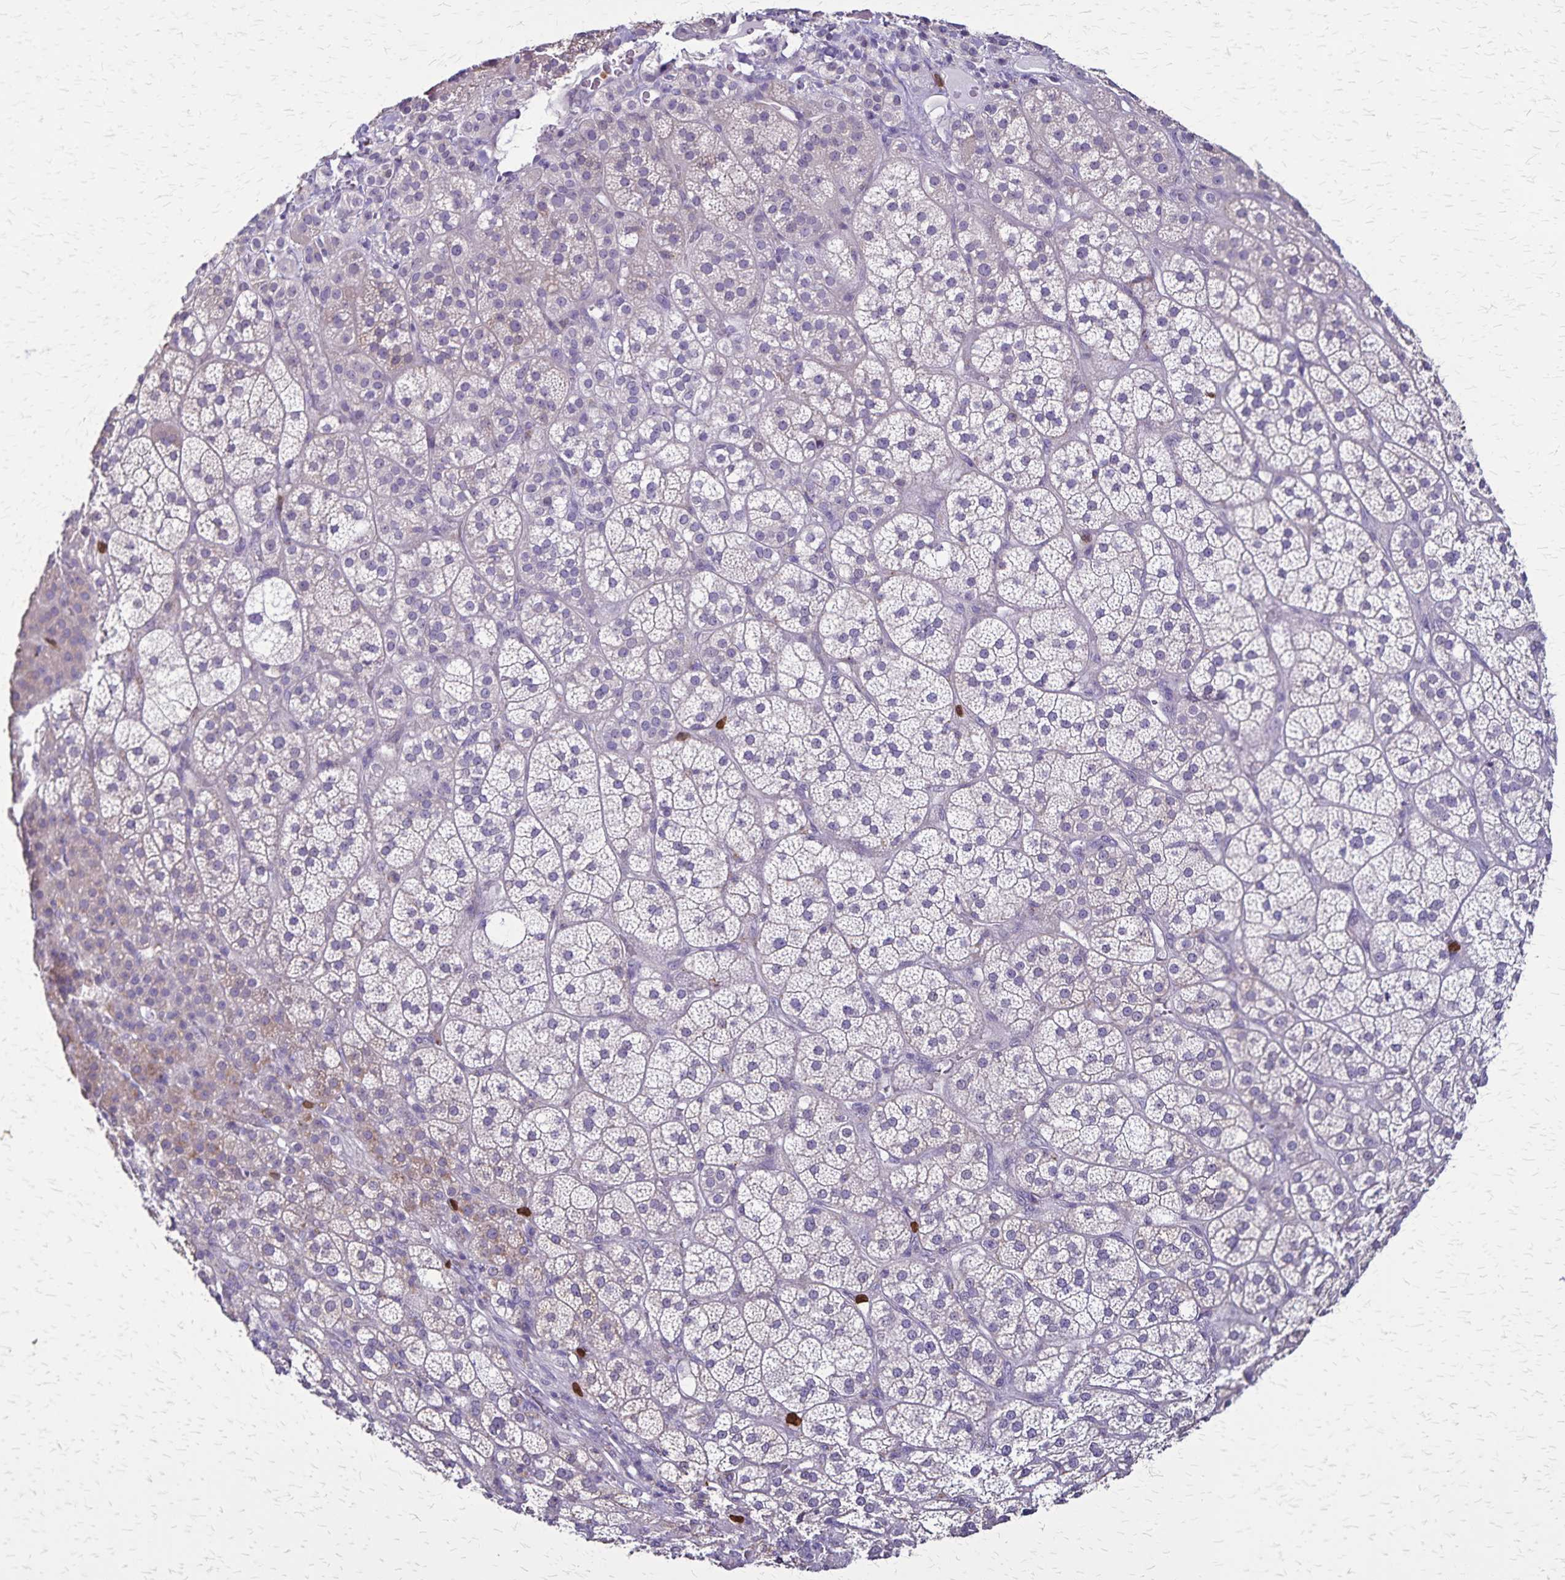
{"staining": {"intensity": "weak", "quantity": "<25%", "location": "cytoplasmic/membranous"}, "tissue": "adrenal gland", "cell_type": "Glandular cells", "image_type": "normal", "snomed": [{"axis": "morphology", "description": "Normal tissue, NOS"}, {"axis": "topography", "description": "Adrenal gland"}], "caption": "Immunohistochemical staining of benign adrenal gland demonstrates no significant staining in glandular cells.", "gene": "ULBP3", "patient": {"sex": "female", "age": 60}}